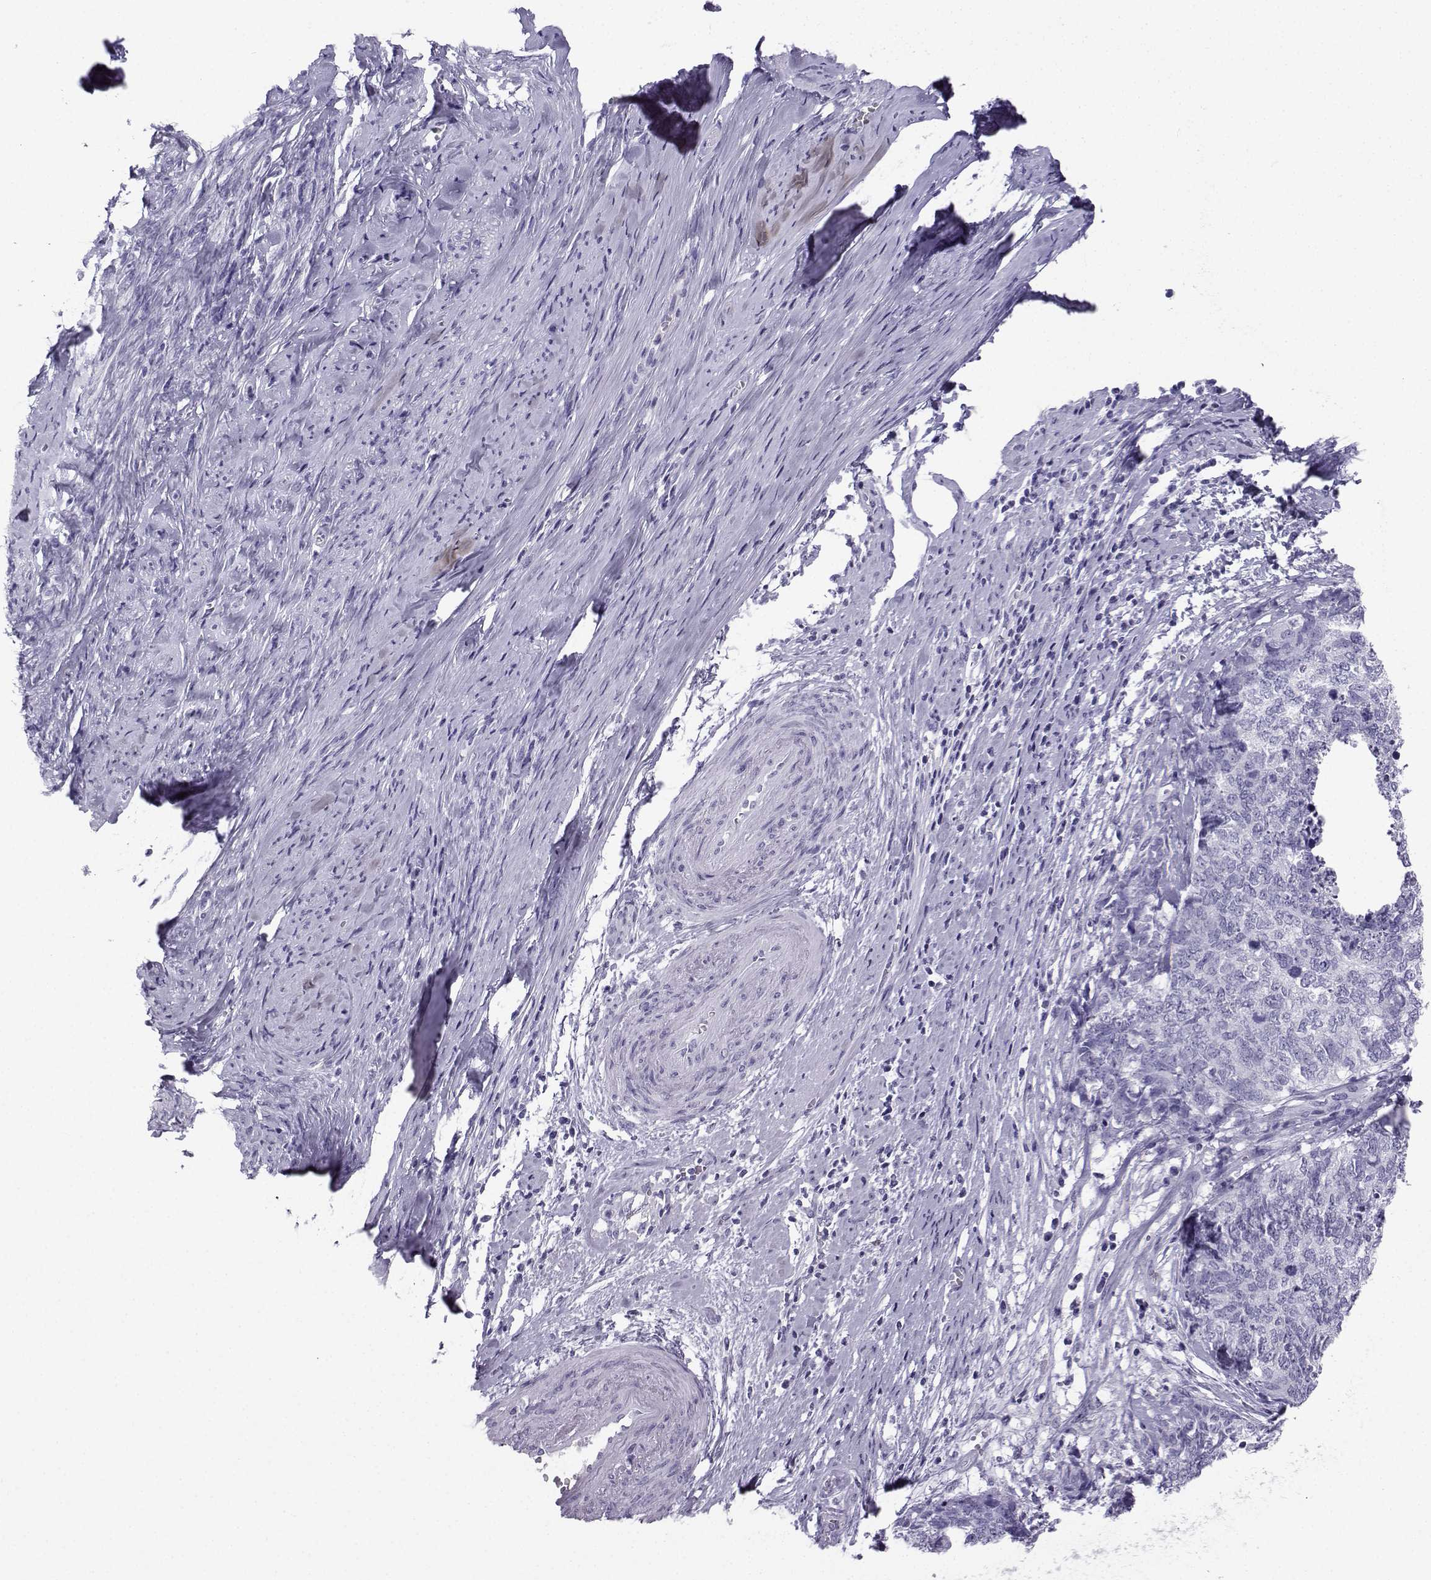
{"staining": {"intensity": "negative", "quantity": "none", "location": "none"}, "tissue": "cervical cancer", "cell_type": "Tumor cells", "image_type": "cancer", "snomed": [{"axis": "morphology", "description": "Squamous cell carcinoma, NOS"}, {"axis": "topography", "description": "Cervix"}], "caption": "A histopathology image of cervical cancer stained for a protein exhibits no brown staining in tumor cells. Nuclei are stained in blue.", "gene": "NEFL", "patient": {"sex": "female", "age": 63}}